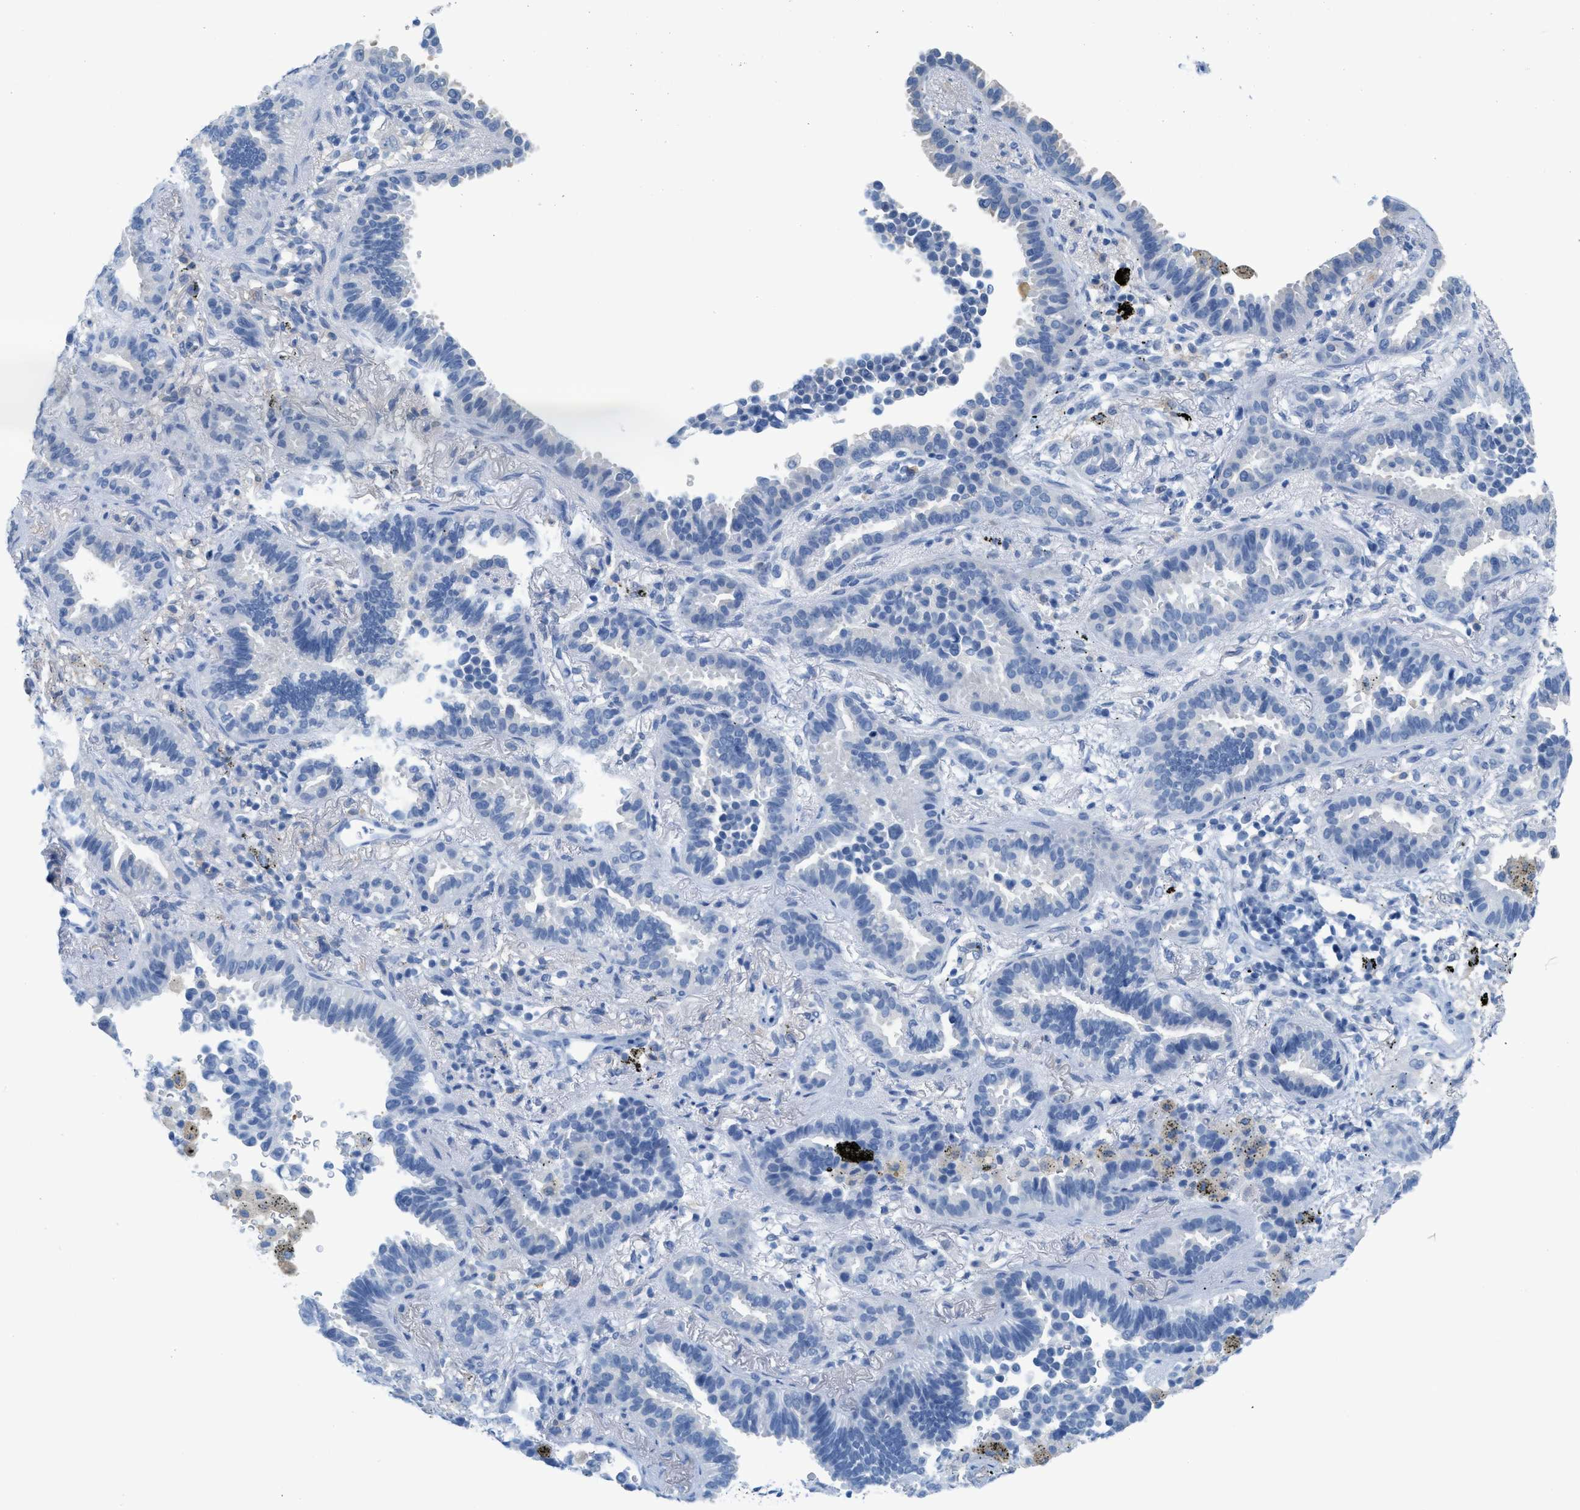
{"staining": {"intensity": "negative", "quantity": "none", "location": "none"}, "tissue": "lung cancer", "cell_type": "Tumor cells", "image_type": "cancer", "snomed": [{"axis": "morphology", "description": "Normal tissue, NOS"}, {"axis": "morphology", "description": "Adenocarcinoma, NOS"}, {"axis": "topography", "description": "Lung"}], "caption": "High power microscopy histopathology image of an IHC micrograph of lung cancer (adenocarcinoma), revealing no significant expression in tumor cells. (DAB immunohistochemistry, high magnification).", "gene": "ASGR1", "patient": {"sex": "male", "age": 59}}